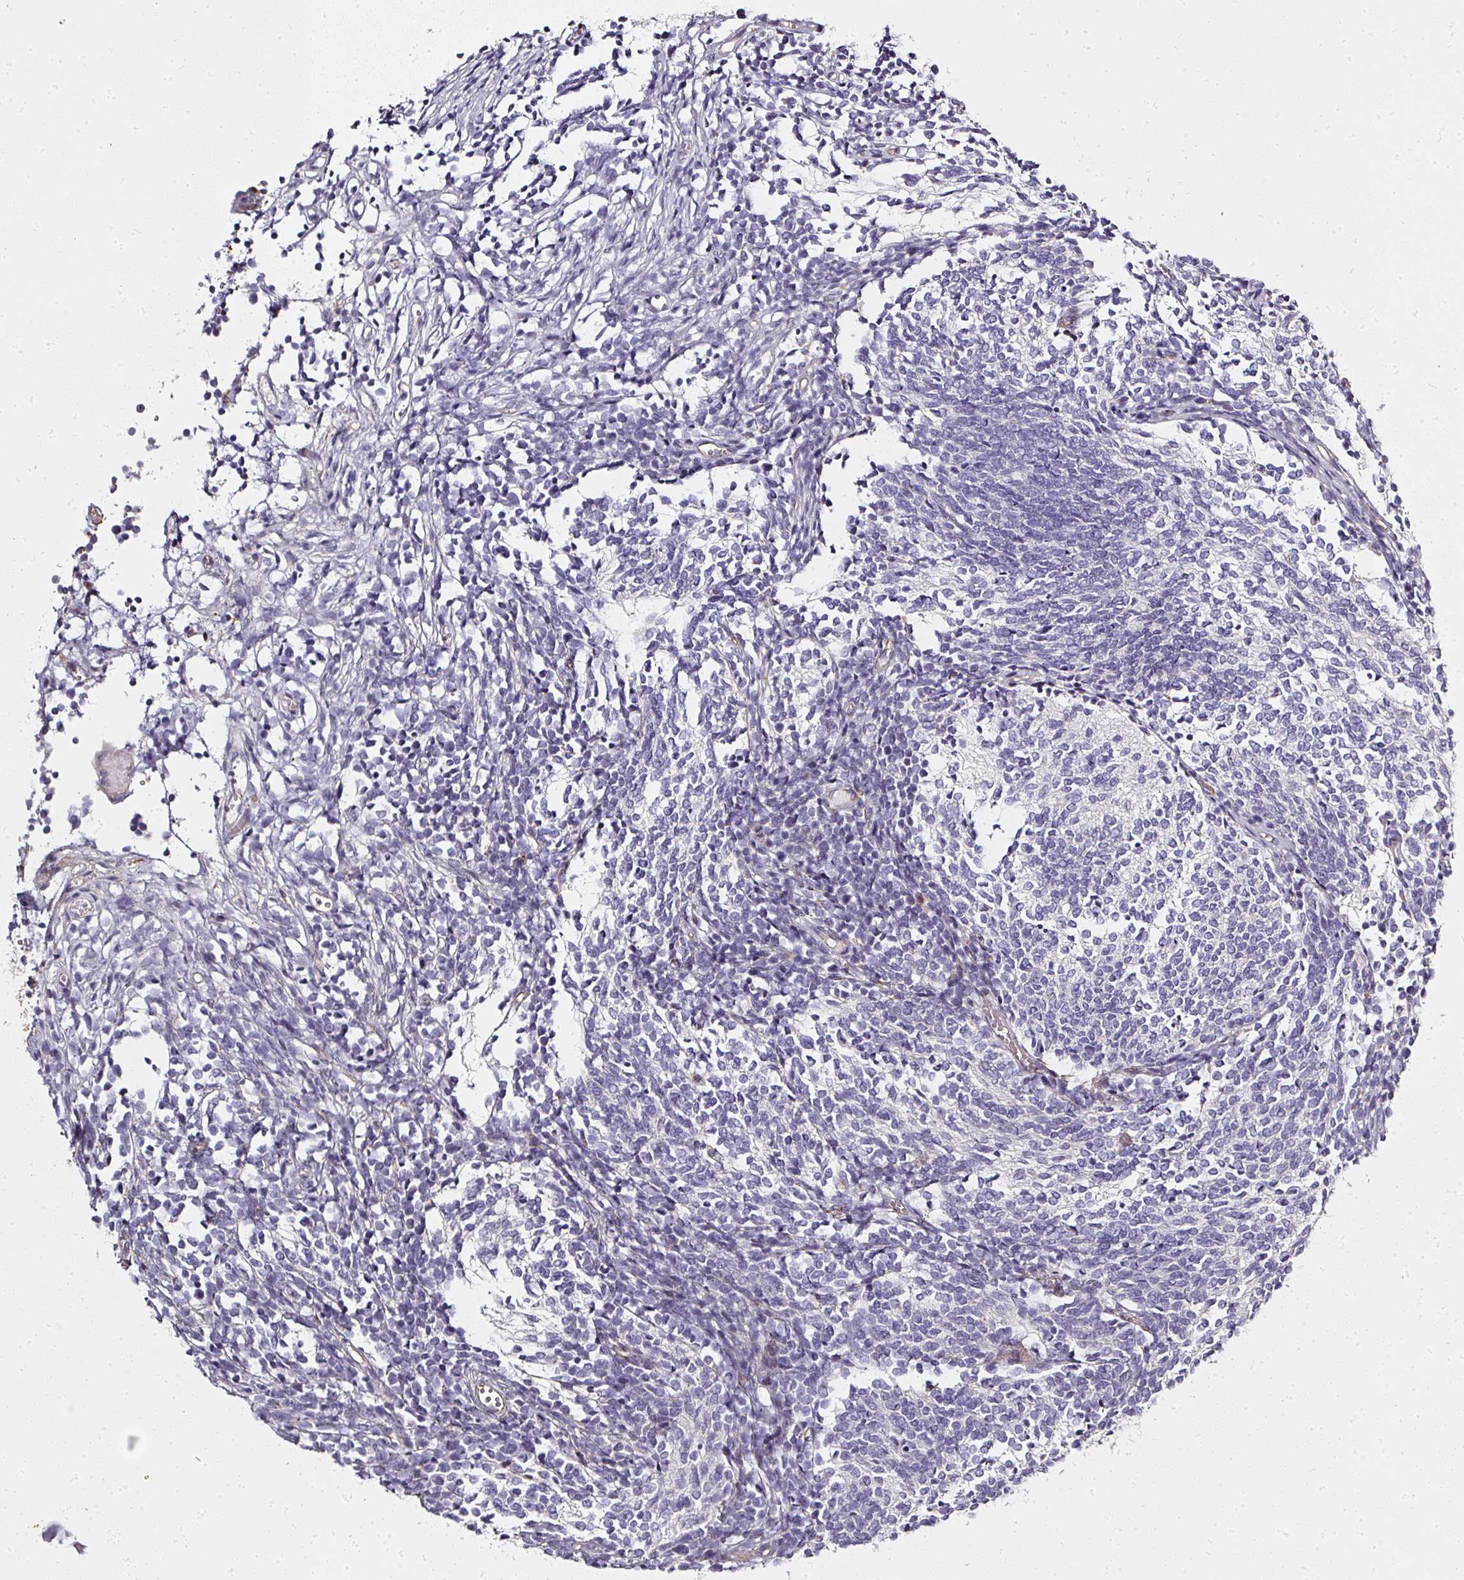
{"staining": {"intensity": "negative", "quantity": "none", "location": "none"}, "tissue": "glioma", "cell_type": "Tumor cells", "image_type": "cancer", "snomed": [{"axis": "morphology", "description": "Glioma, malignant, Low grade"}, {"axis": "topography", "description": "Brain"}], "caption": "The IHC image has no significant staining in tumor cells of malignant glioma (low-grade) tissue.", "gene": "ATP8B2", "patient": {"sex": "female", "age": 1}}